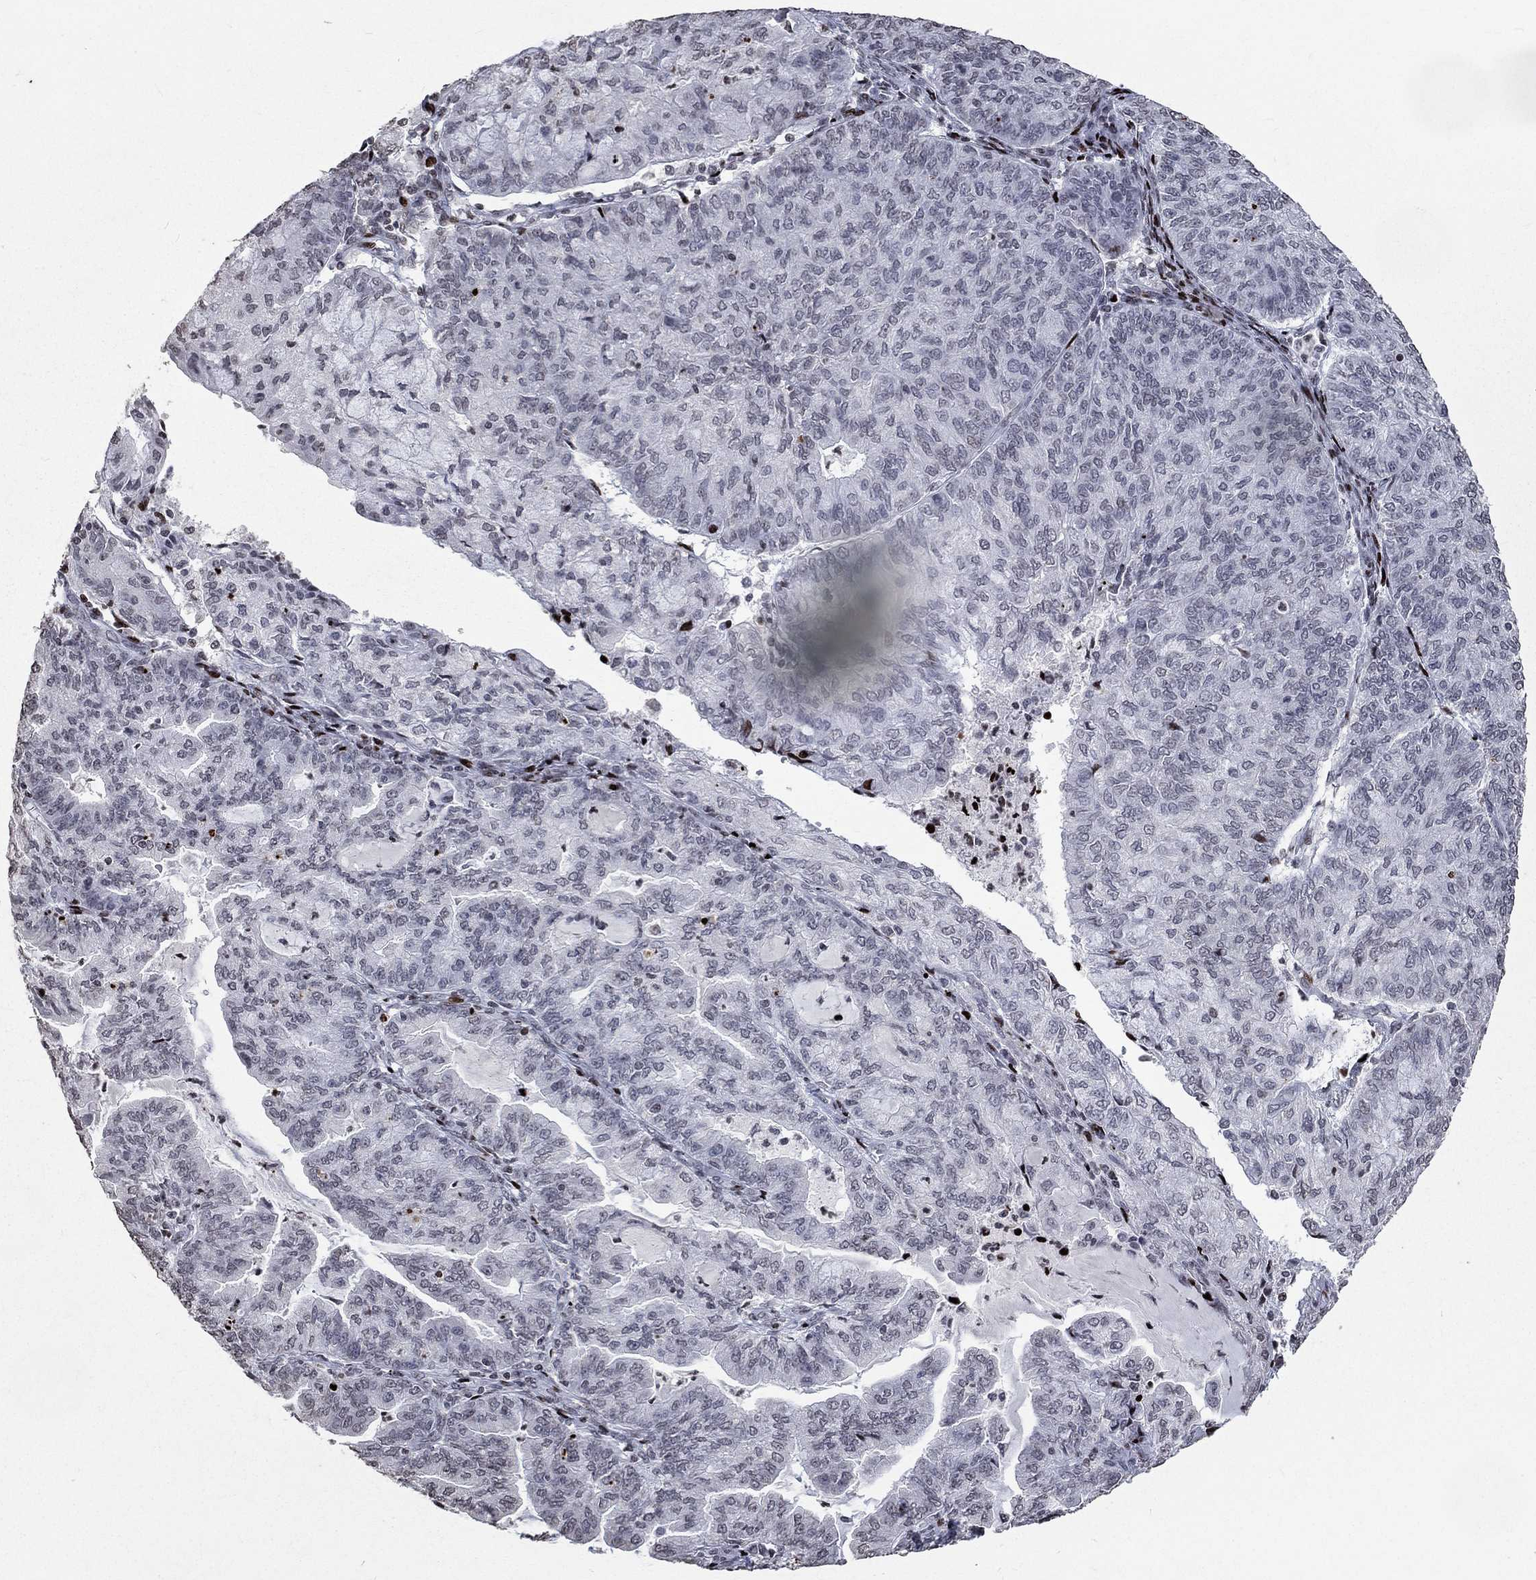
{"staining": {"intensity": "negative", "quantity": "none", "location": "none"}, "tissue": "endometrial cancer", "cell_type": "Tumor cells", "image_type": "cancer", "snomed": [{"axis": "morphology", "description": "Adenocarcinoma, NOS"}, {"axis": "topography", "description": "Endometrium"}], "caption": "Endometrial cancer (adenocarcinoma) was stained to show a protein in brown. There is no significant staining in tumor cells. (DAB (3,3'-diaminobenzidine) immunohistochemistry (IHC) visualized using brightfield microscopy, high magnification).", "gene": "SRSF3", "patient": {"sex": "female", "age": 82}}